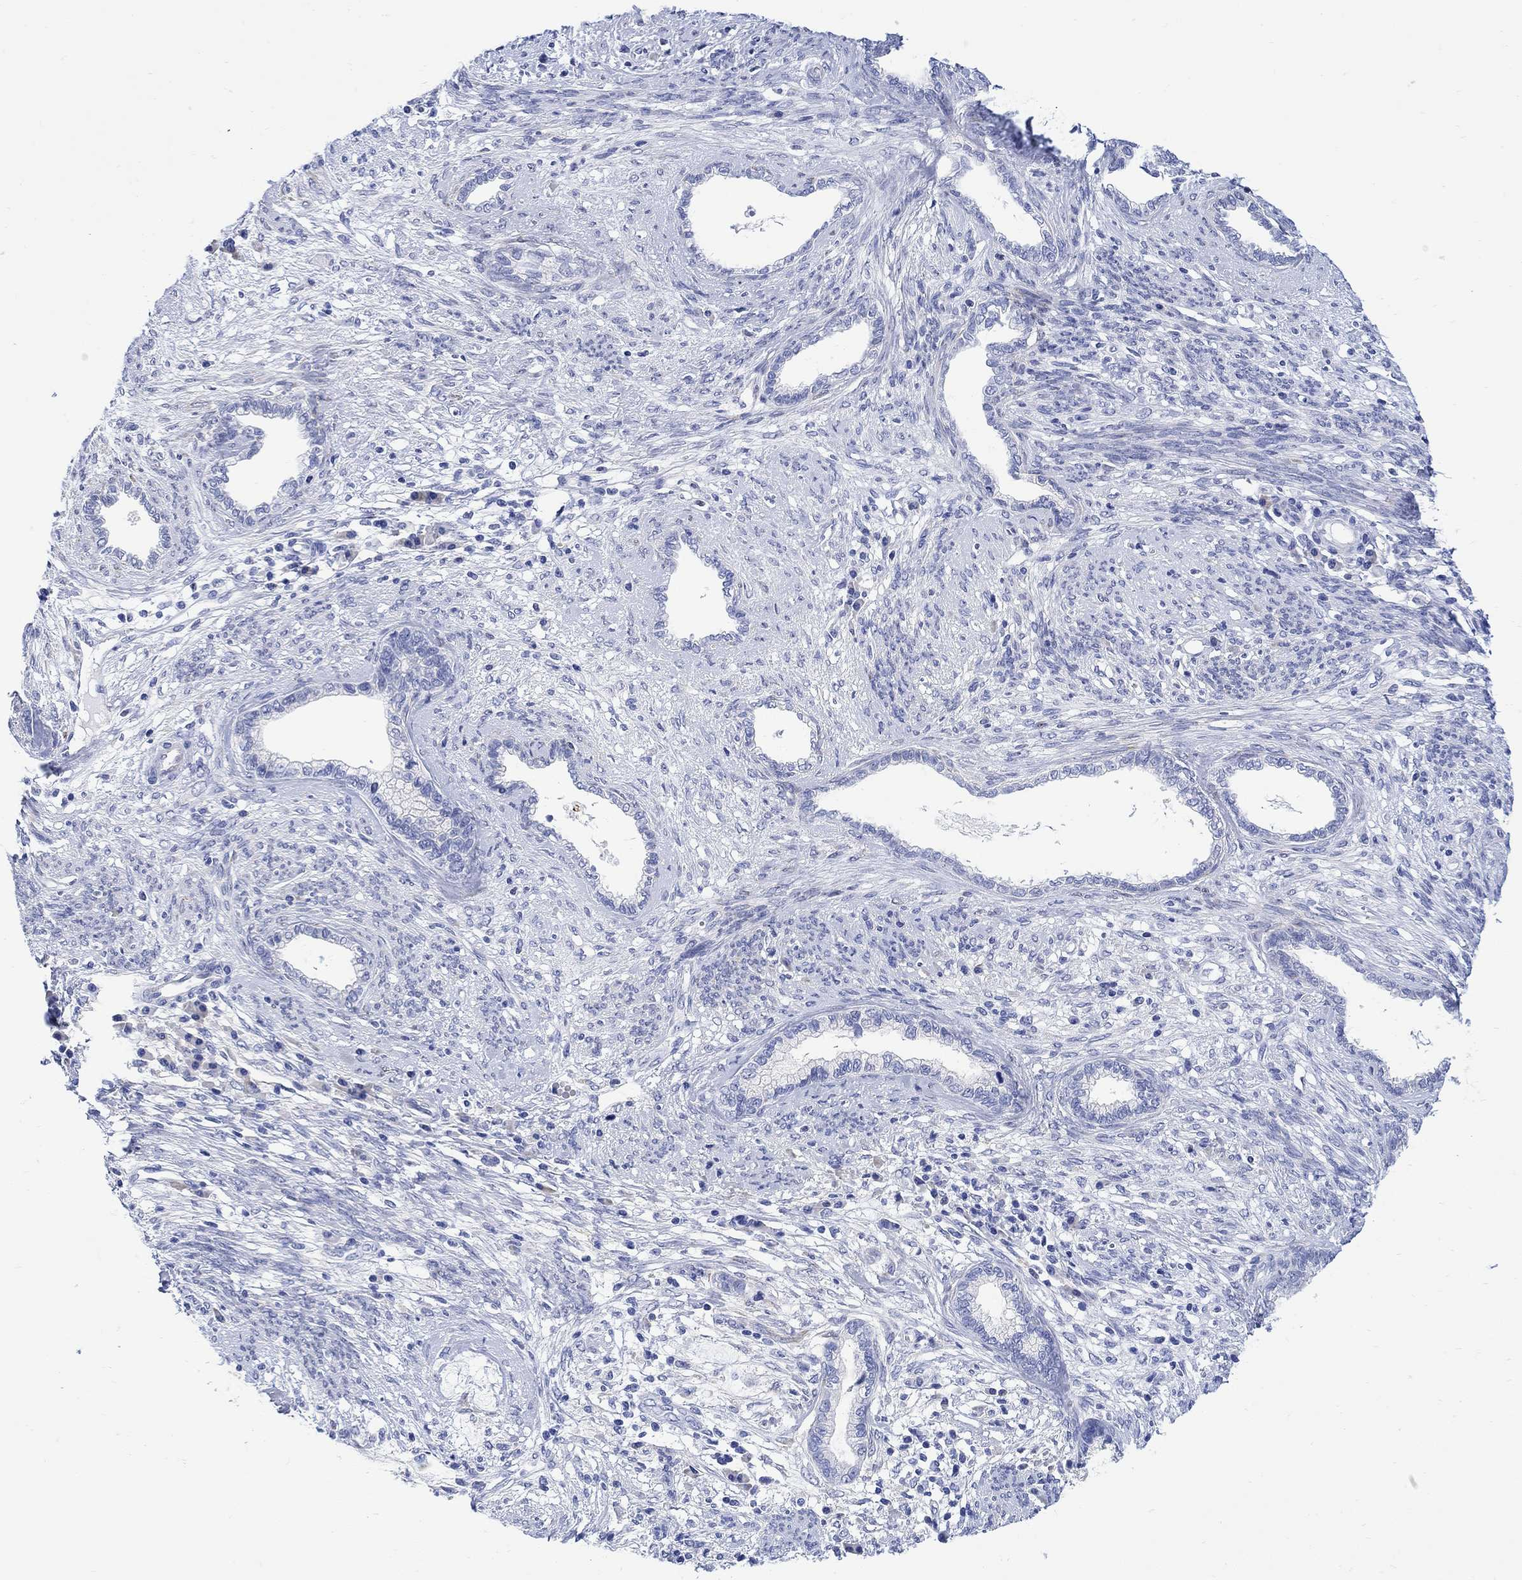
{"staining": {"intensity": "negative", "quantity": "none", "location": "none"}, "tissue": "cervical cancer", "cell_type": "Tumor cells", "image_type": "cancer", "snomed": [{"axis": "morphology", "description": "Adenocarcinoma, NOS"}, {"axis": "topography", "description": "Cervix"}], "caption": "Tumor cells are negative for protein expression in human adenocarcinoma (cervical). (Stains: DAB (3,3'-diaminobenzidine) immunohistochemistry with hematoxylin counter stain, Microscopy: brightfield microscopy at high magnification).", "gene": "MYL1", "patient": {"sex": "female", "age": 62}}